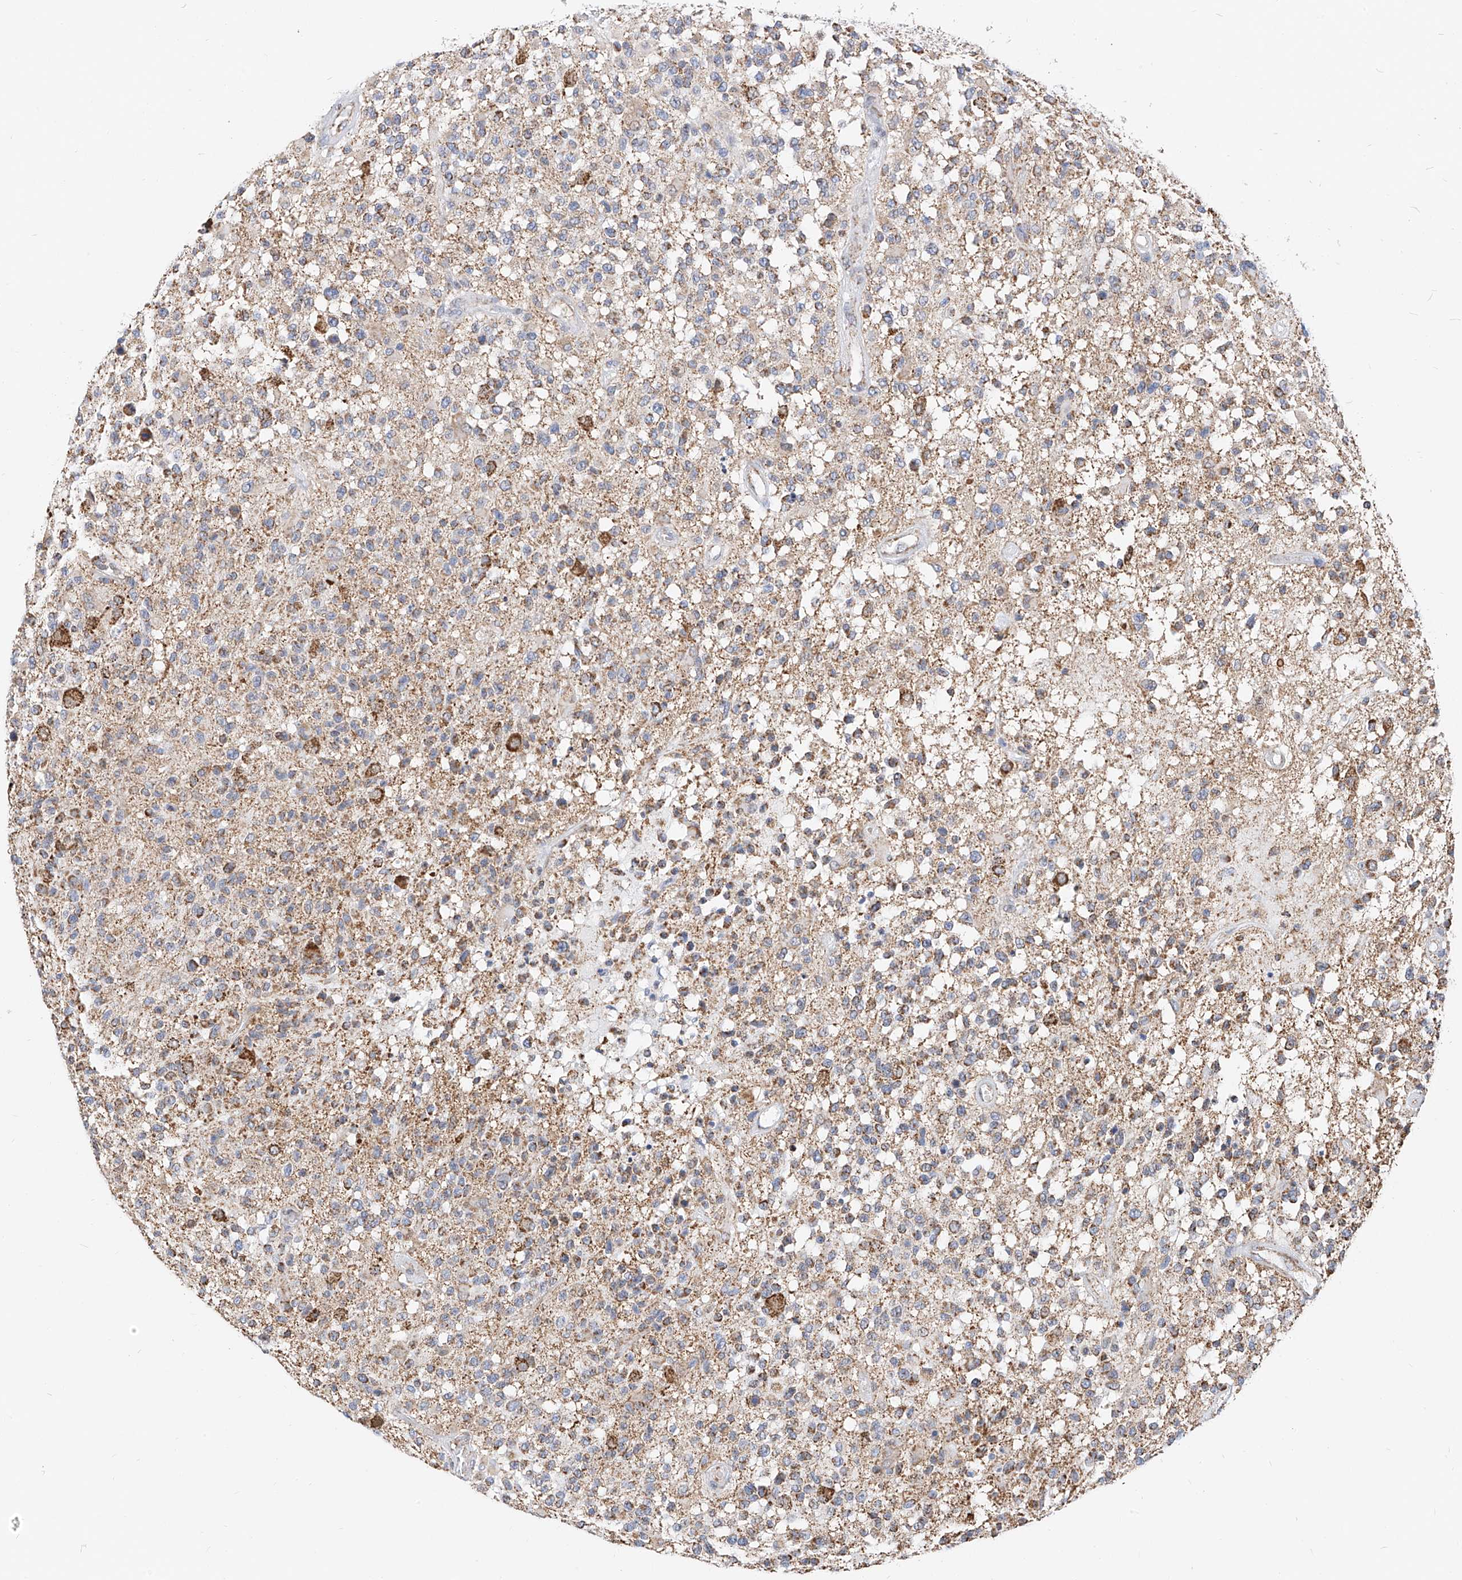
{"staining": {"intensity": "moderate", "quantity": ">75%", "location": "cytoplasmic/membranous"}, "tissue": "glioma", "cell_type": "Tumor cells", "image_type": "cancer", "snomed": [{"axis": "morphology", "description": "Glioma, malignant, High grade"}, {"axis": "morphology", "description": "Glioblastoma, NOS"}, {"axis": "topography", "description": "Brain"}], "caption": "A histopathology image of glioma stained for a protein reveals moderate cytoplasmic/membranous brown staining in tumor cells.", "gene": "NALCN", "patient": {"sex": "male", "age": 60}}